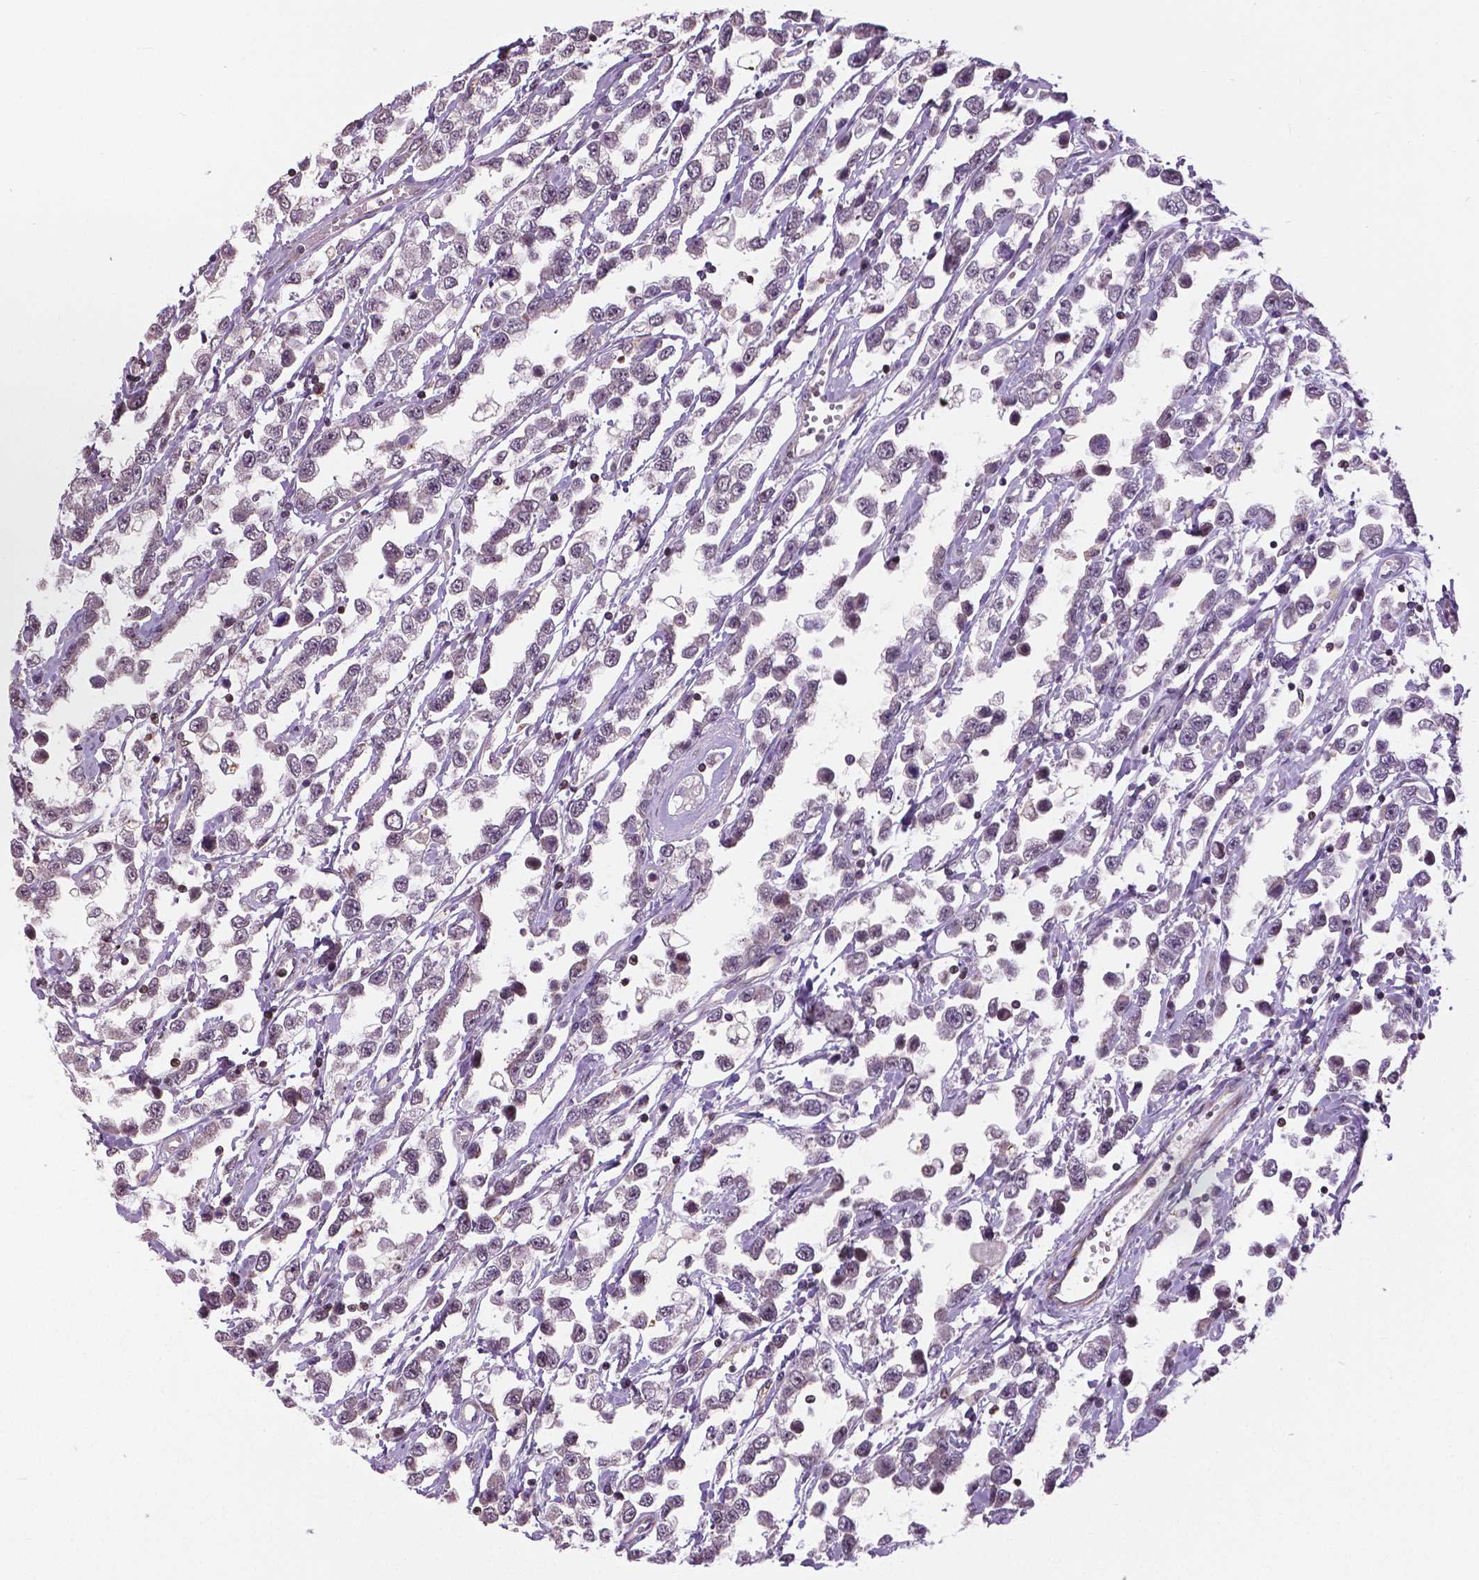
{"staining": {"intensity": "negative", "quantity": "none", "location": "none"}, "tissue": "testis cancer", "cell_type": "Tumor cells", "image_type": "cancer", "snomed": [{"axis": "morphology", "description": "Seminoma, NOS"}, {"axis": "topography", "description": "Testis"}], "caption": "Immunohistochemistry (IHC) image of neoplastic tissue: human testis seminoma stained with DAB displays no significant protein expression in tumor cells.", "gene": "ANXA13", "patient": {"sex": "male", "age": 34}}